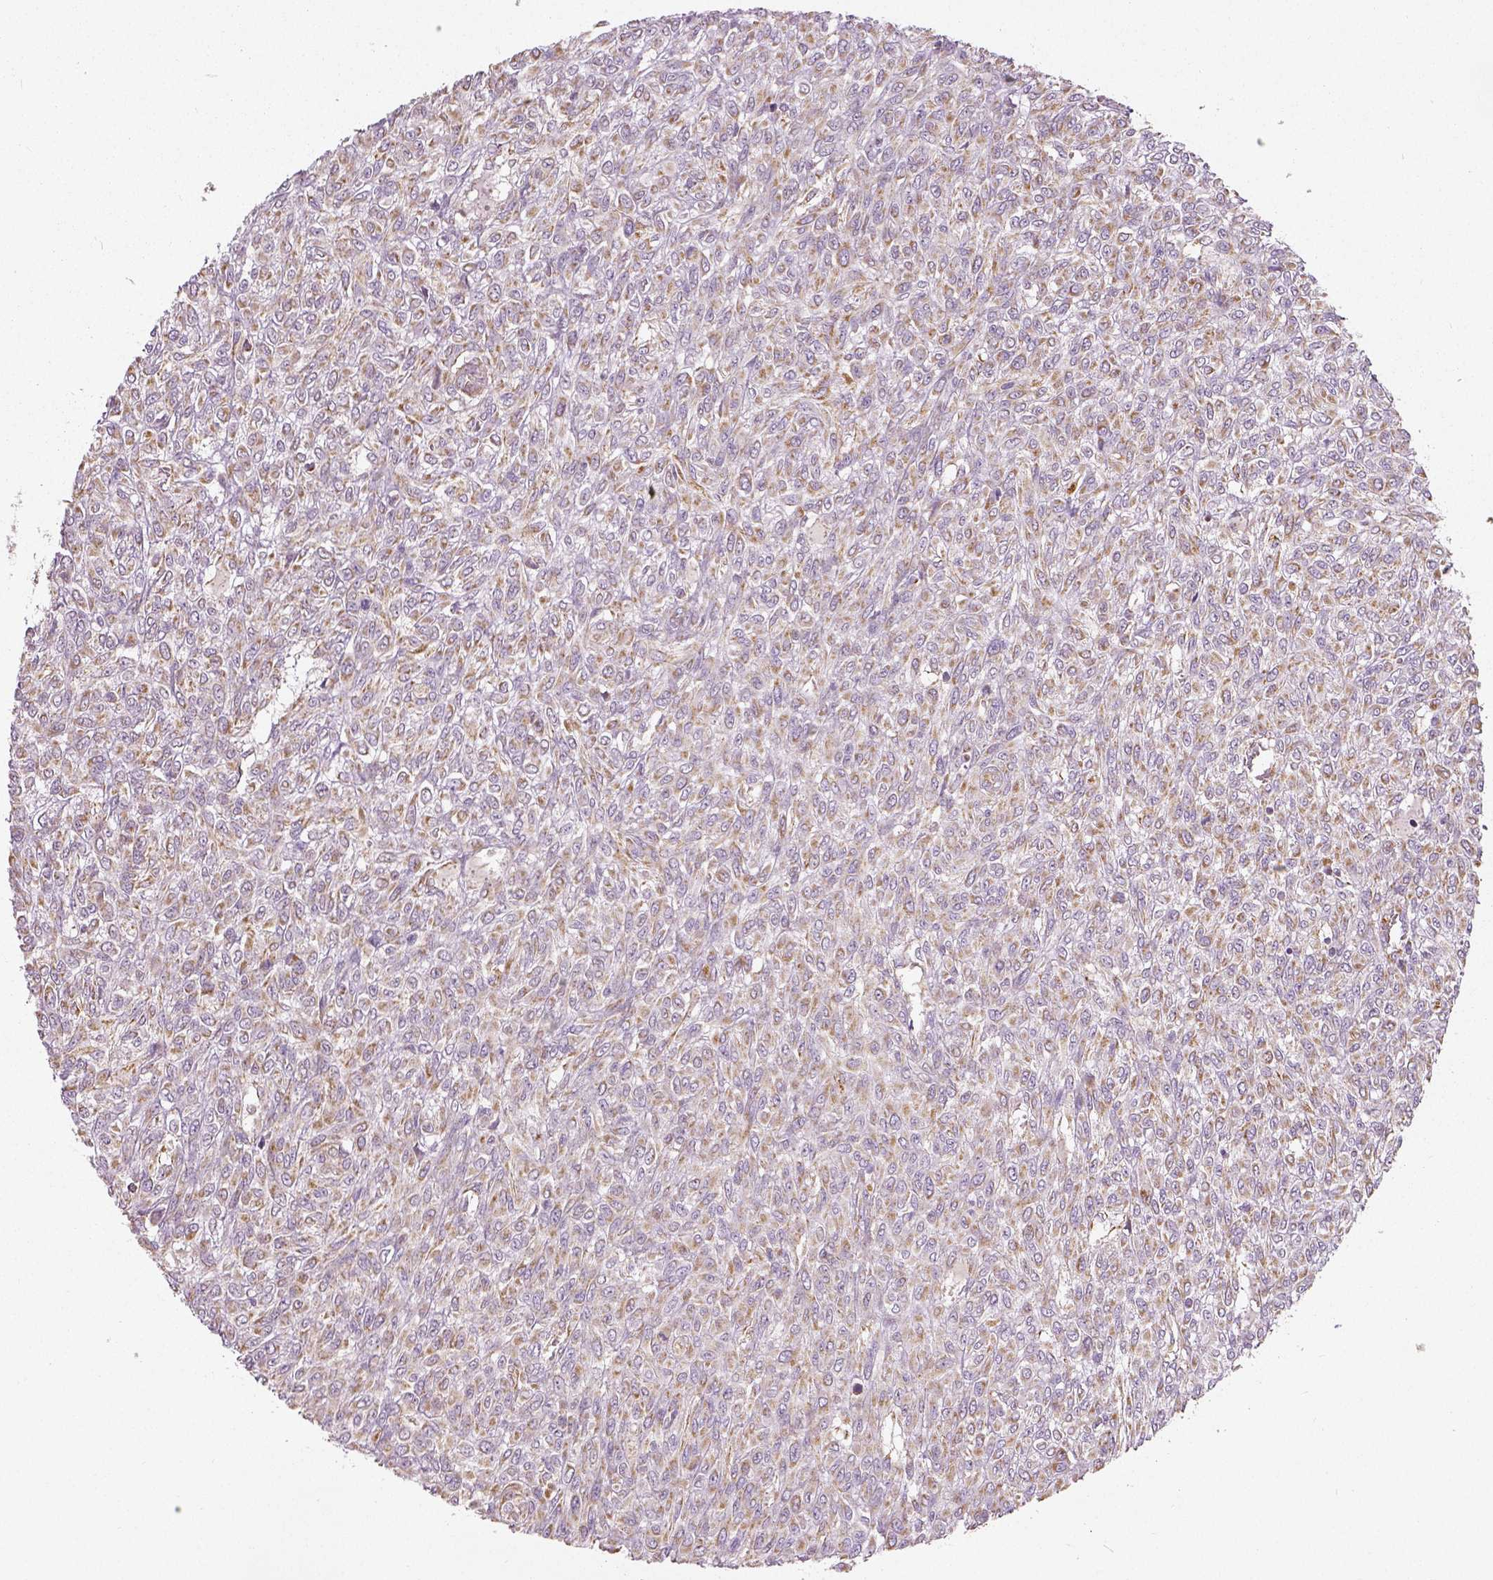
{"staining": {"intensity": "moderate", "quantity": ">75%", "location": "cytoplasmic/membranous"}, "tissue": "renal cancer", "cell_type": "Tumor cells", "image_type": "cancer", "snomed": [{"axis": "morphology", "description": "Adenocarcinoma, NOS"}, {"axis": "topography", "description": "Kidney"}], "caption": "Human adenocarcinoma (renal) stained with a brown dye shows moderate cytoplasmic/membranous positive expression in approximately >75% of tumor cells.", "gene": "PGAM5", "patient": {"sex": "male", "age": 58}}